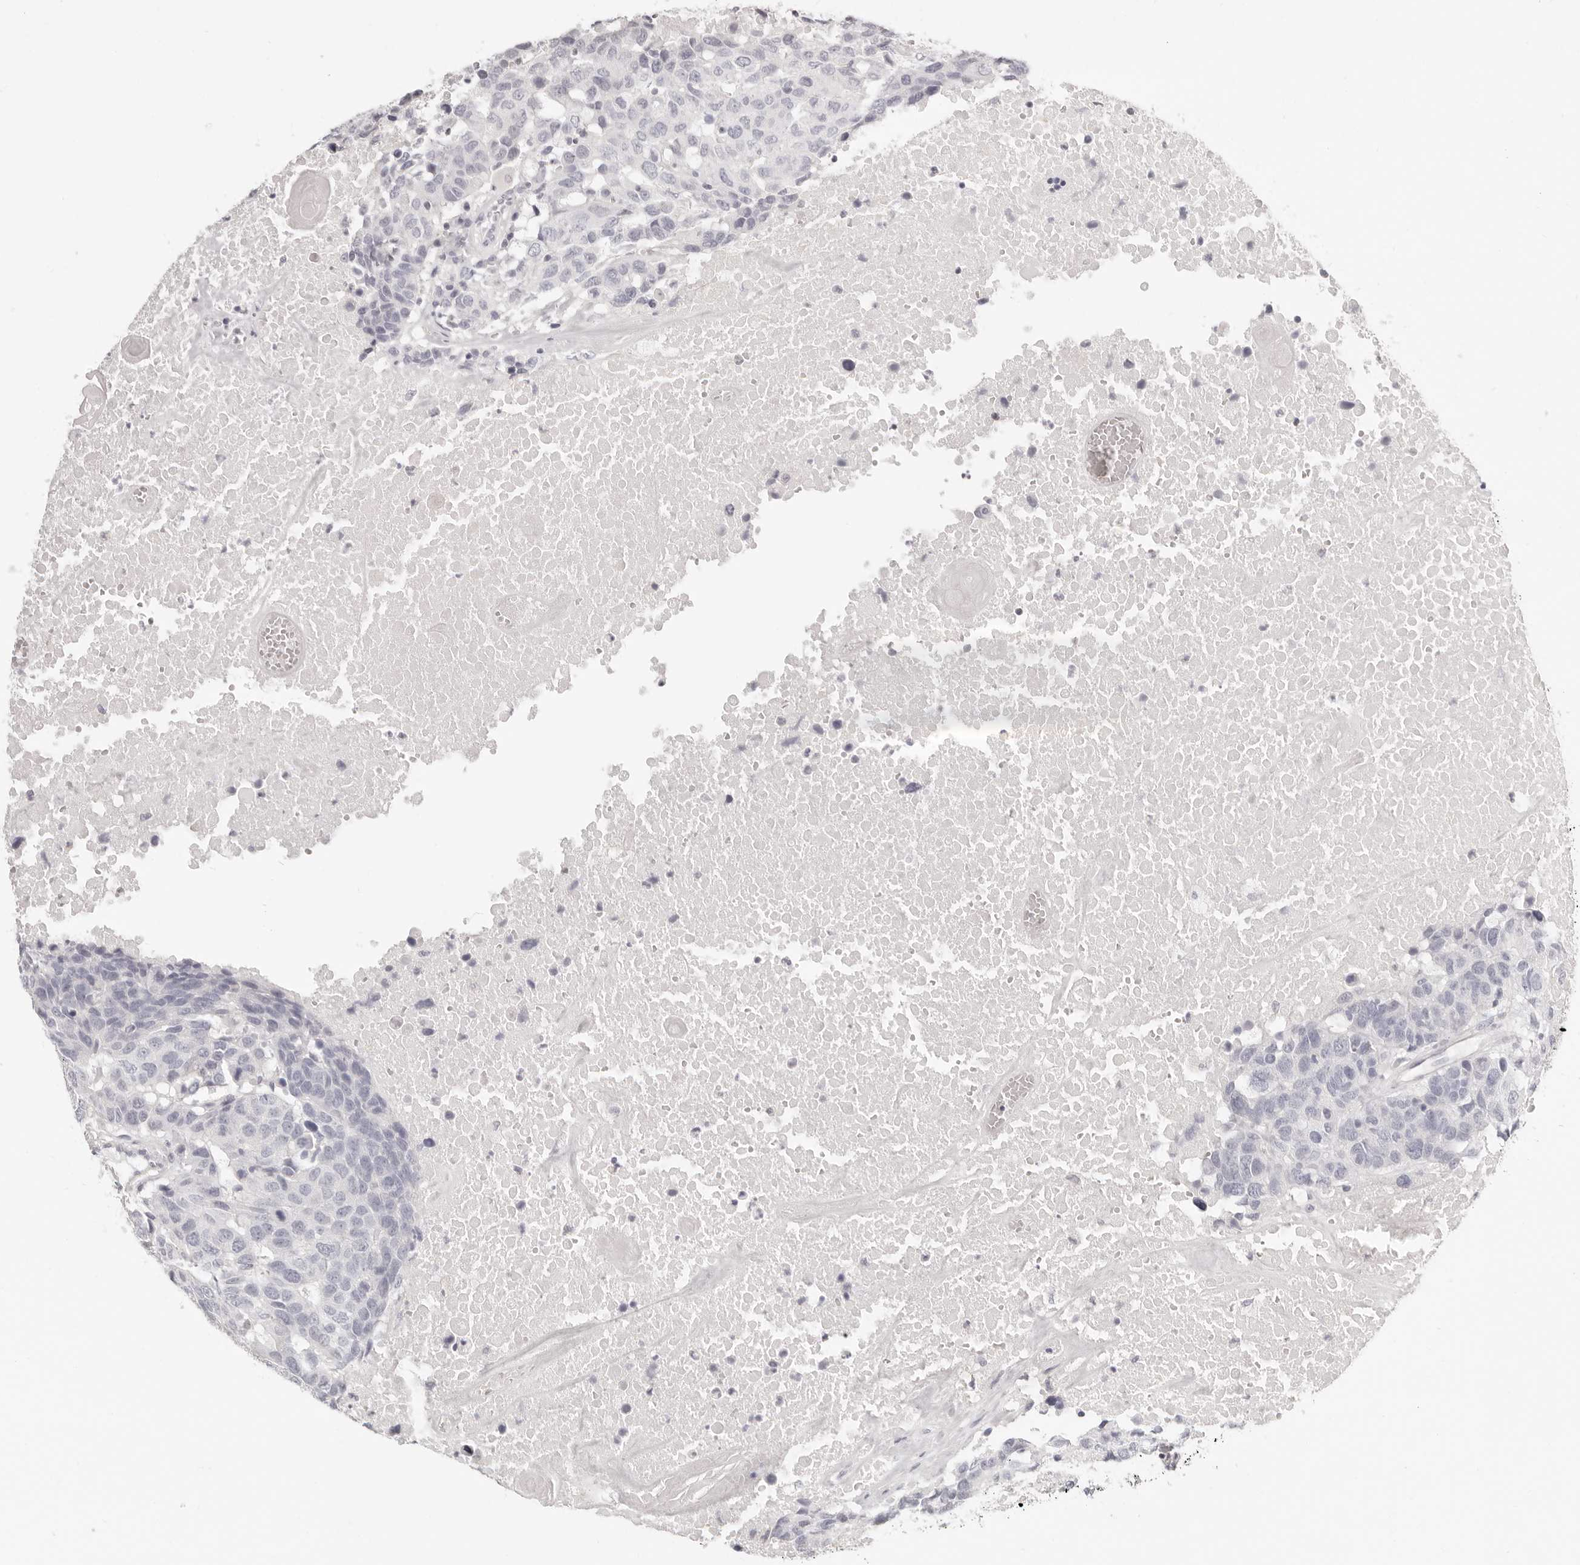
{"staining": {"intensity": "negative", "quantity": "none", "location": "none"}, "tissue": "head and neck cancer", "cell_type": "Tumor cells", "image_type": "cancer", "snomed": [{"axis": "morphology", "description": "Squamous cell carcinoma, NOS"}, {"axis": "topography", "description": "Head-Neck"}], "caption": "A histopathology image of head and neck cancer (squamous cell carcinoma) stained for a protein demonstrates no brown staining in tumor cells. (Brightfield microscopy of DAB IHC at high magnification).", "gene": "FABP1", "patient": {"sex": "male", "age": 66}}